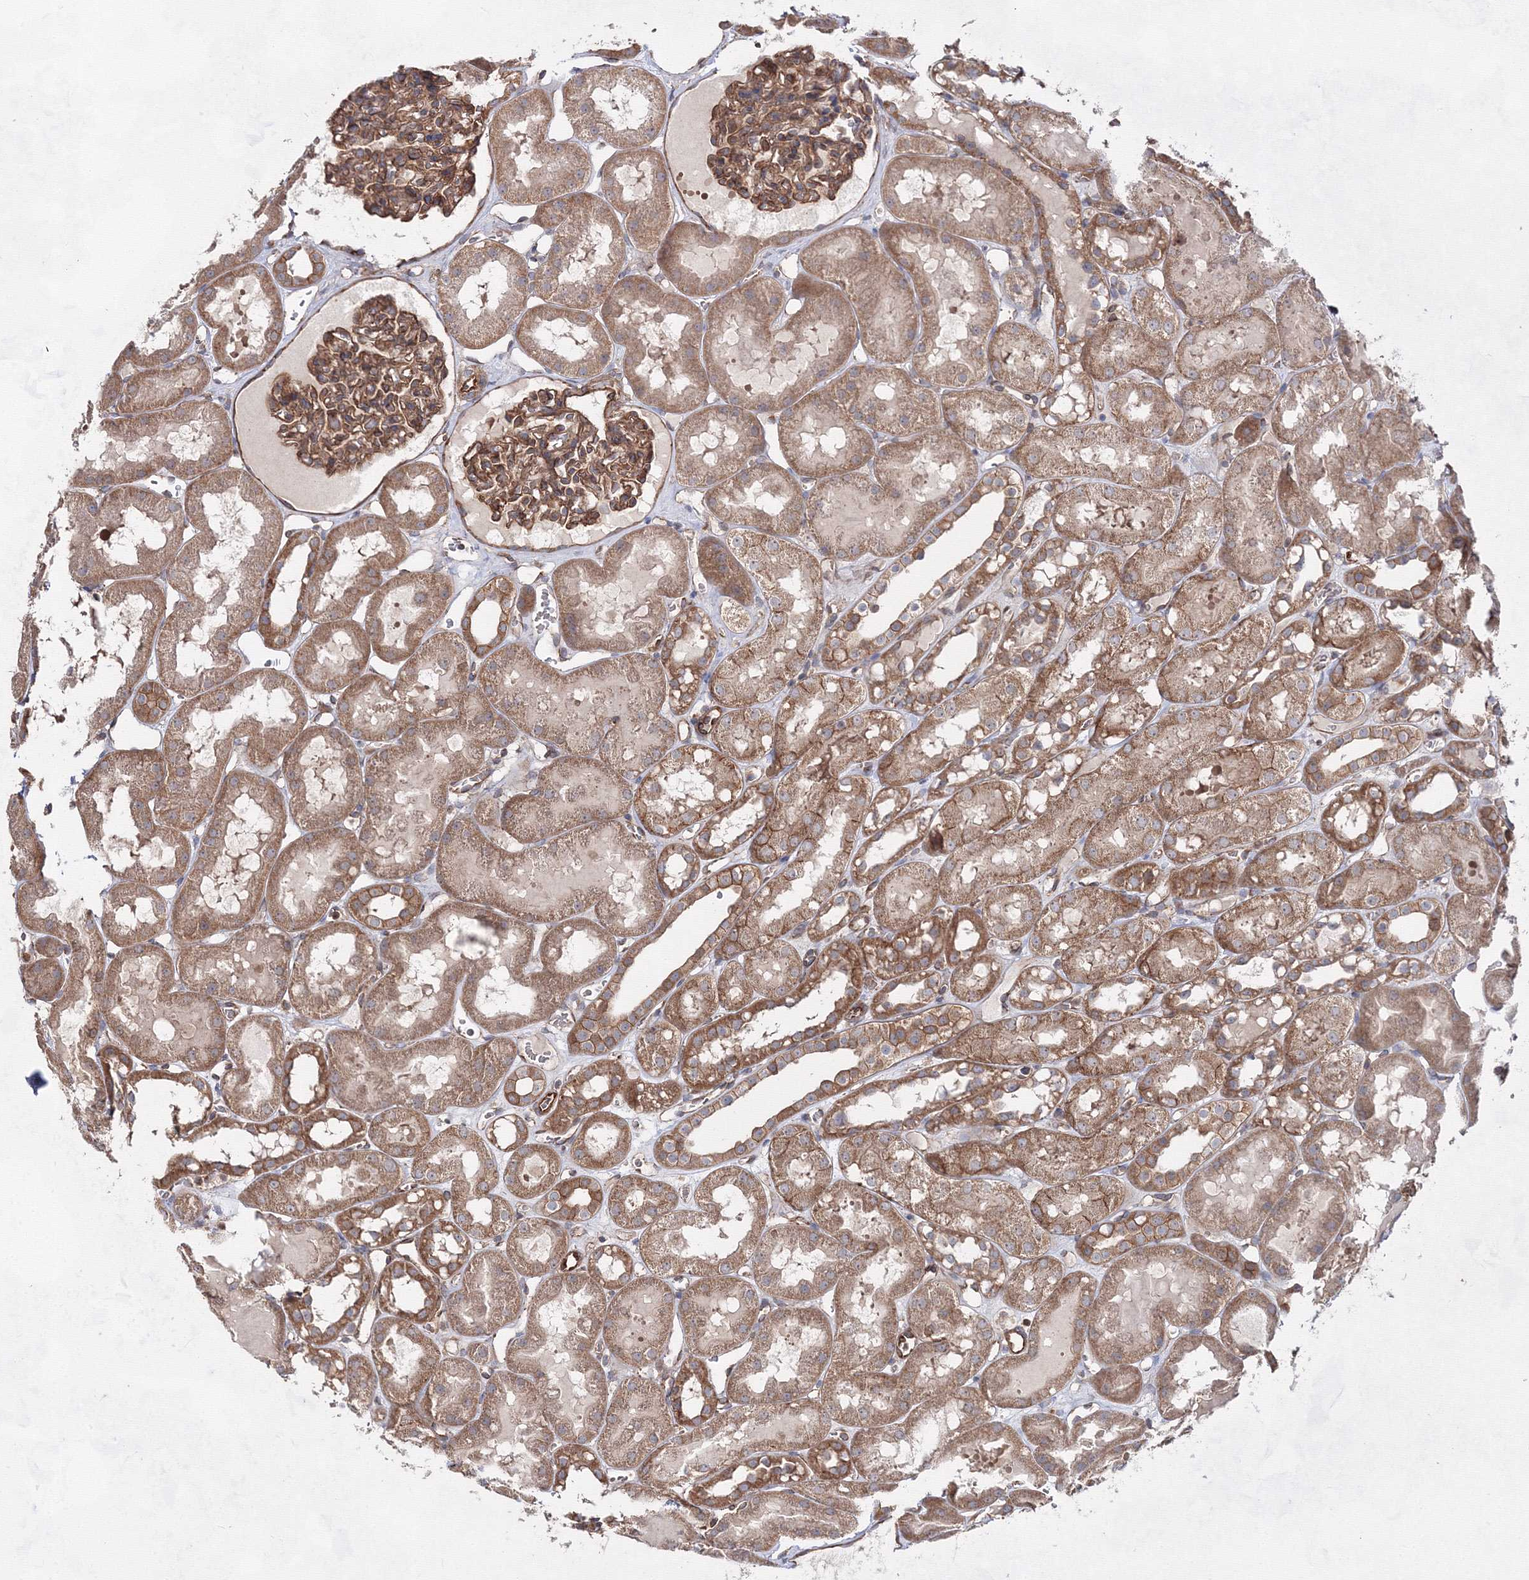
{"staining": {"intensity": "moderate", "quantity": ">75%", "location": "cytoplasmic/membranous"}, "tissue": "kidney", "cell_type": "Cells in glomeruli", "image_type": "normal", "snomed": [{"axis": "morphology", "description": "Normal tissue, NOS"}, {"axis": "topography", "description": "Kidney"}, {"axis": "topography", "description": "Urinary bladder"}], "caption": "The immunohistochemical stain highlights moderate cytoplasmic/membranous expression in cells in glomeruli of normal kidney. (Stains: DAB (3,3'-diaminobenzidine) in brown, nuclei in blue, Microscopy: brightfield microscopy at high magnification).", "gene": "EXOC6", "patient": {"sex": "male", "age": 16}}